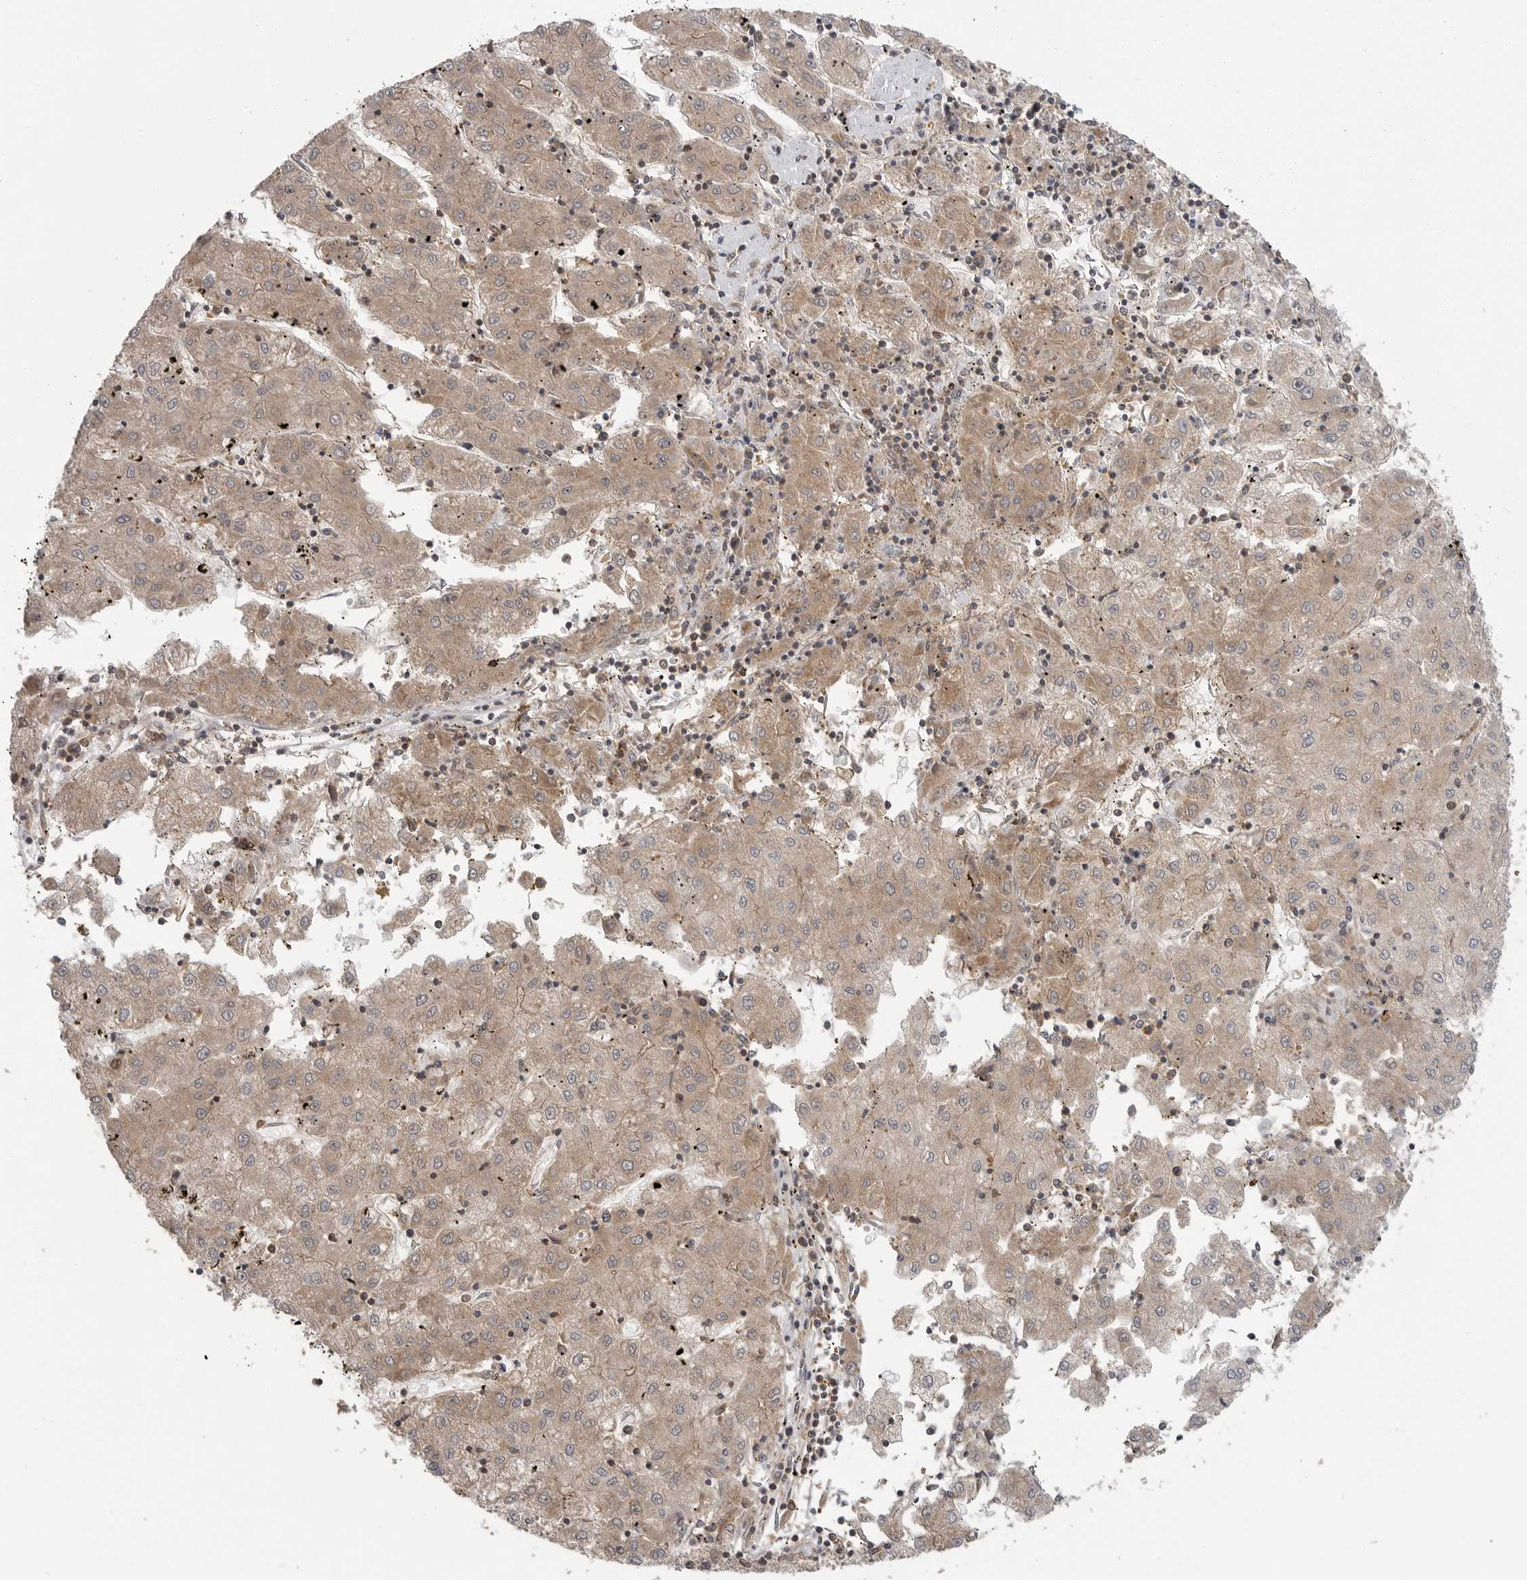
{"staining": {"intensity": "moderate", "quantity": "25%-75%", "location": "cytoplasmic/membranous"}, "tissue": "liver cancer", "cell_type": "Tumor cells", "image_type": "cancer", "snomed": [{"axis": "morphology", "description": "Carcinoma, Hepatocellular, NOS"}, {"axis": "topography", "description": "Liver"}], "caption": "Protein expression by immunohistochemistry exhibits moderate cytoplasmic/membranous positivity in approximately 25%-75% of tumor cells in hepatocellular carcinoma (liver). The staining was performed using DAB to visualize the protein expression in brown, while the nuclei were stained in blue with hematoxylin (Magnification: 20x).", "gene": "ERN1", "patient": {"sex": "male", "age": 72}}